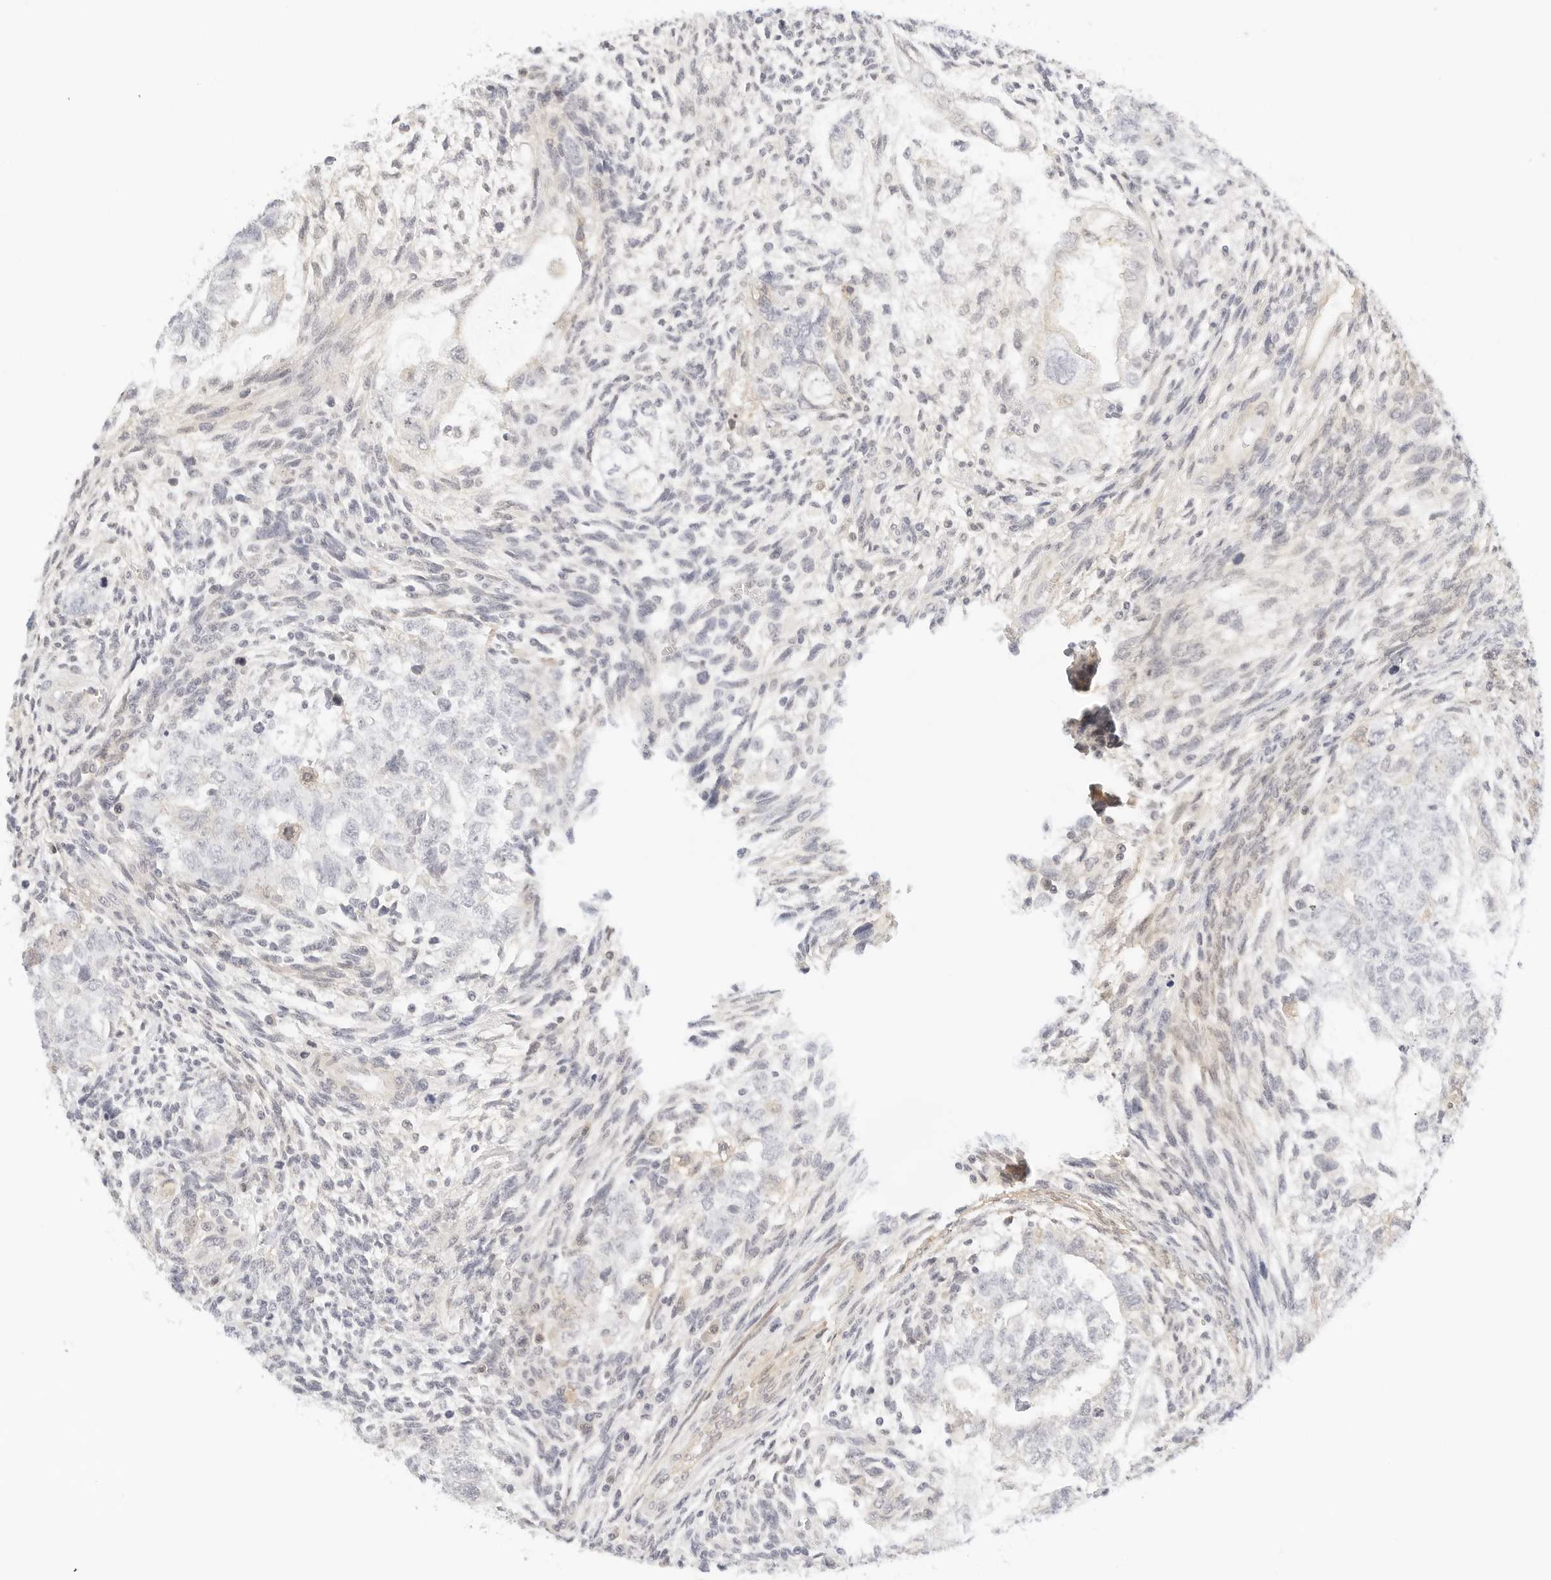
{"staining": {"intensity": "negative", "quantity": "none", "location": "none"}, "tissue": "testis cancer", "cell_type": "Tumor cells", "image_type": "cancer", "snomed": [{"axis": "morphology", "description": "Carcinoma, Embryonal, NOS"}, {"axis": "topography", "description": "Testis"}], "caption": "Tumor cells show no significant expression in testis embryonal carcinoma.", "gene": "PKDCC", "patient": {"sex": "male", "age": 37}}